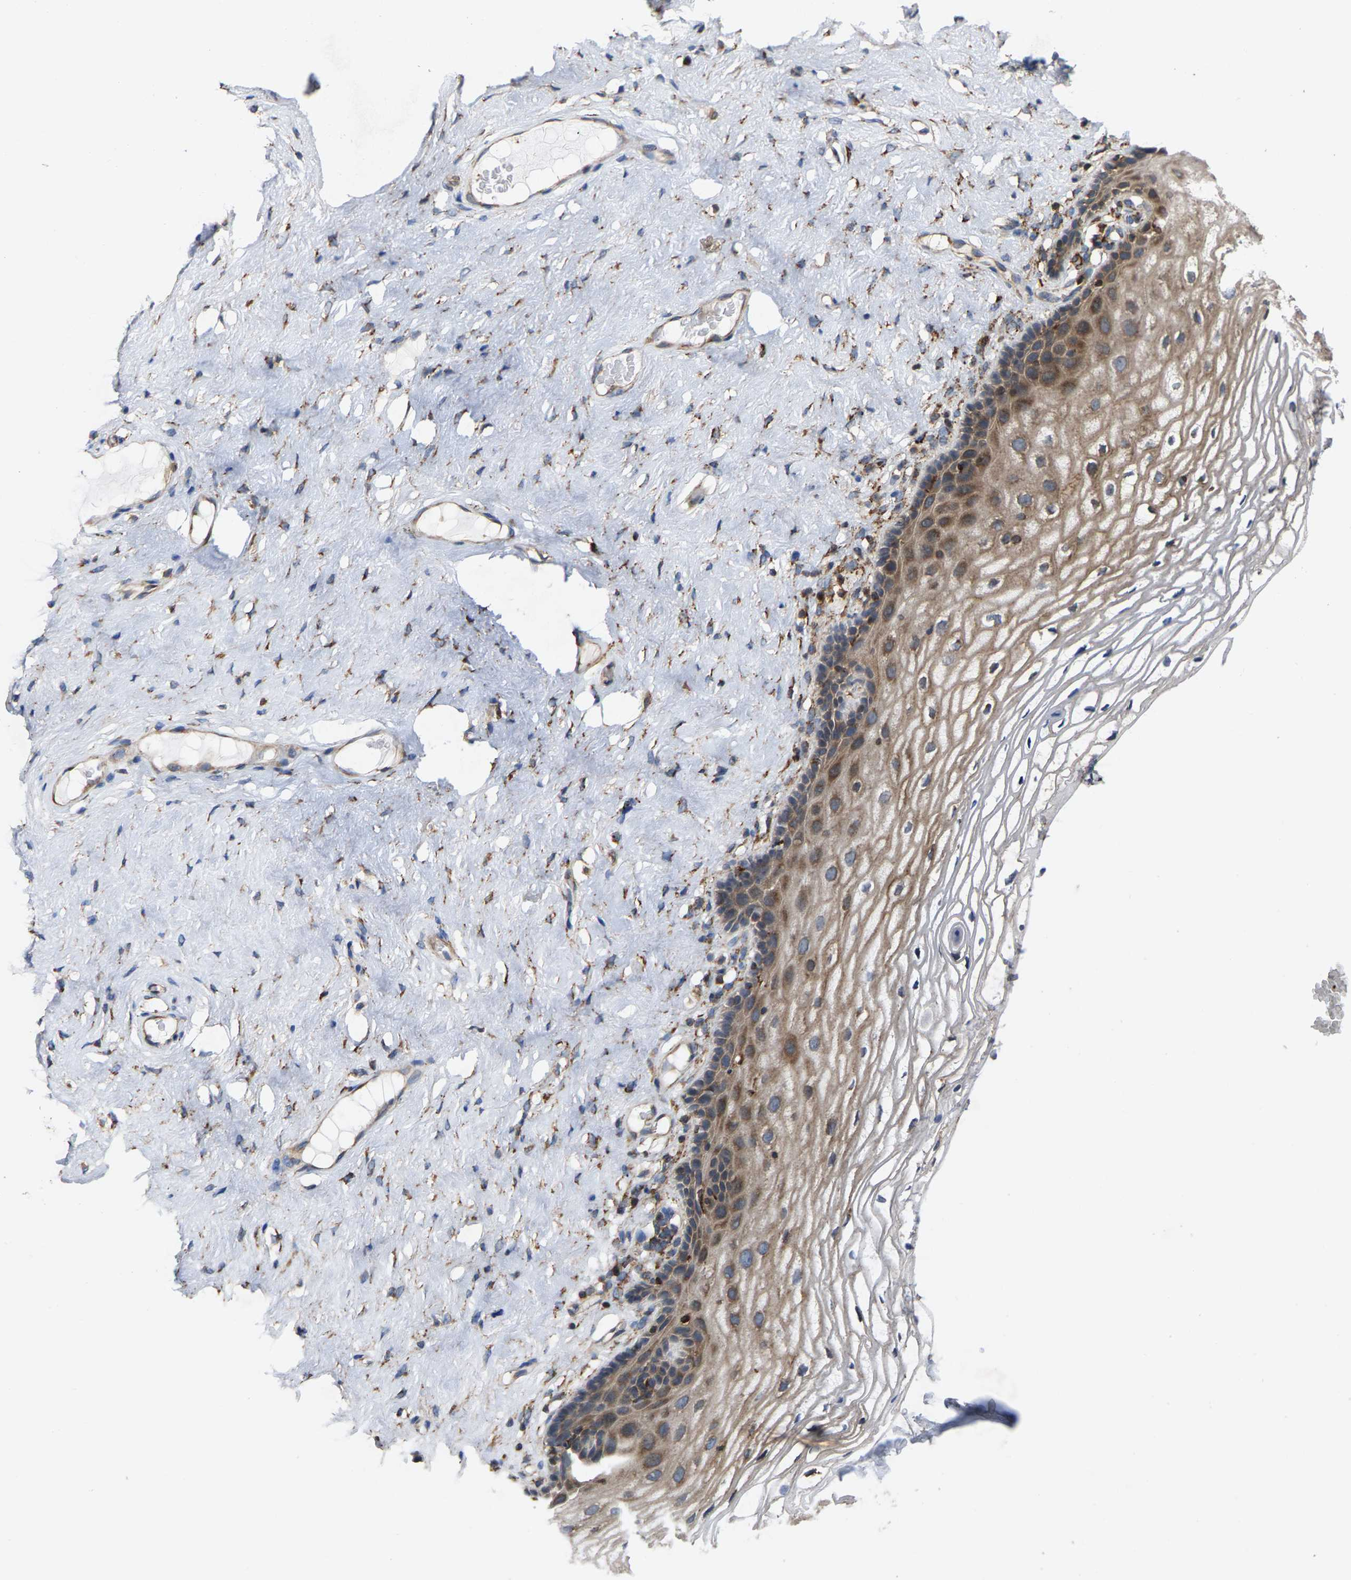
{"staining": {"intensity": "moderate", "quantity": "25%-75%", "location": "cytoplasmic/membranous"}, "tissue": "vagina", "cell_type": "Squamous epithelial cells", "image_type": "normal", "snomed": [{"axis": "morphology", "description": "Normal tissue, NOS"}, {"axis": "morphology", "description": "Adenocarcinoma, NOS"}, {"axis": "topography", "description": "Rectum"}, {"axis": "topography", "description": "Vagina"}], "caption": "Immunohistochemistry (IHC) (DAB) staining of benign vagina displays moderate cytoplasmic/membranous protein staining in about 25%-75% of squamous epithelial cells.", "gene": "FGD3", "patient": {"sex": "female", "age": 71}}